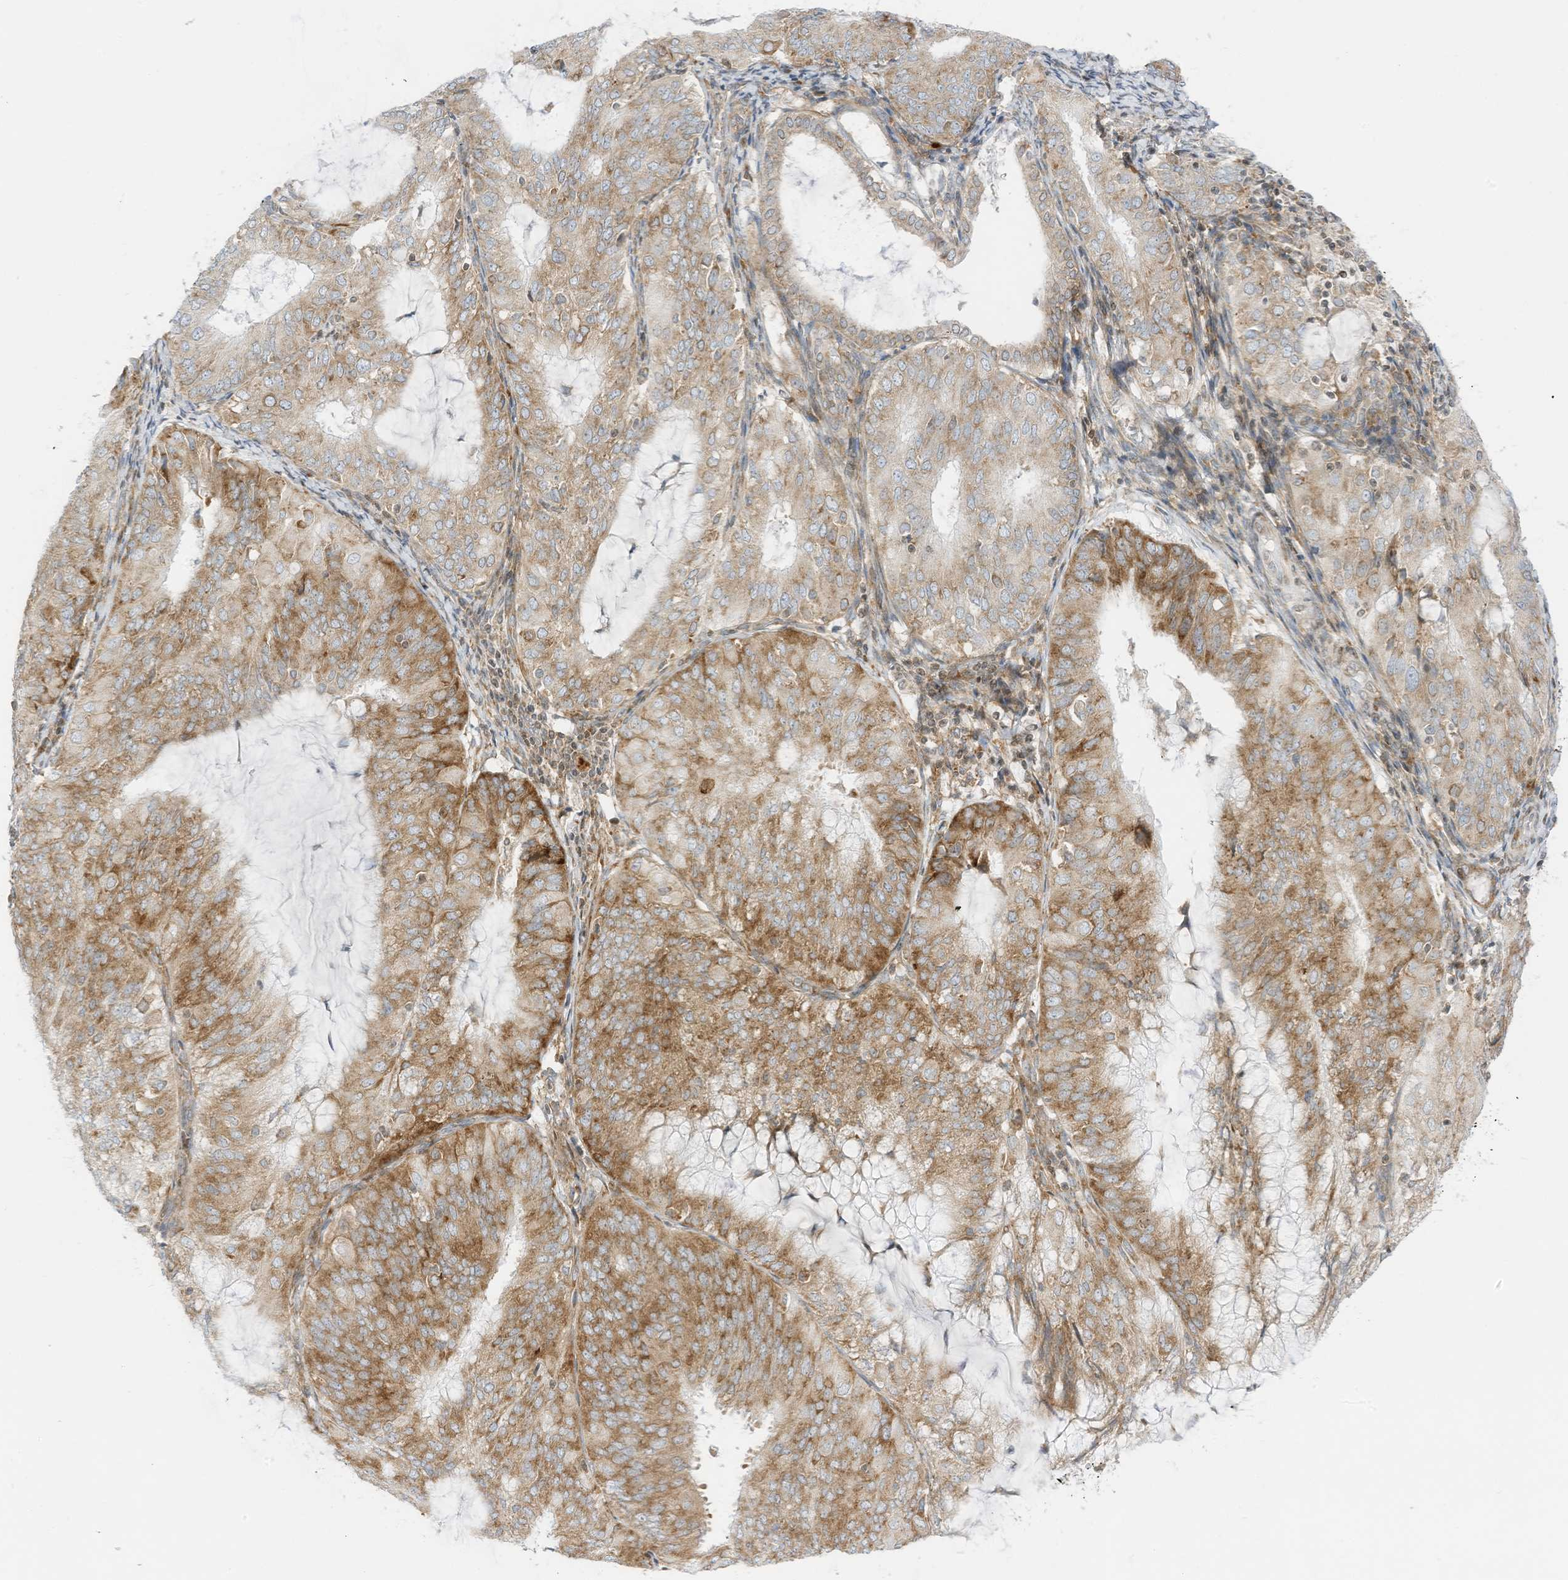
{"staining": {"intensity": "moderate", "quantity": ">75%", "location": "cytoplasmic/membranous"}, "tissue": "endometrial cancer", "cell_type": "Tumor cells", "image_type": "cancer", "snomed": [{"axis": "morphology", "description": "Adenocarcinoma, NOS"}, {"axis": "topography", "description": "Endometrium"}], "caption": "Moderate cytoplasmic/membranous positivity is present in approximately >75% of tumor cells in adenocarcinoma (endometrial). (IHC, brightfield microscopy, high magnification).", "gene": "EDF1", "patient": {"sex": "female", "age": 81}}